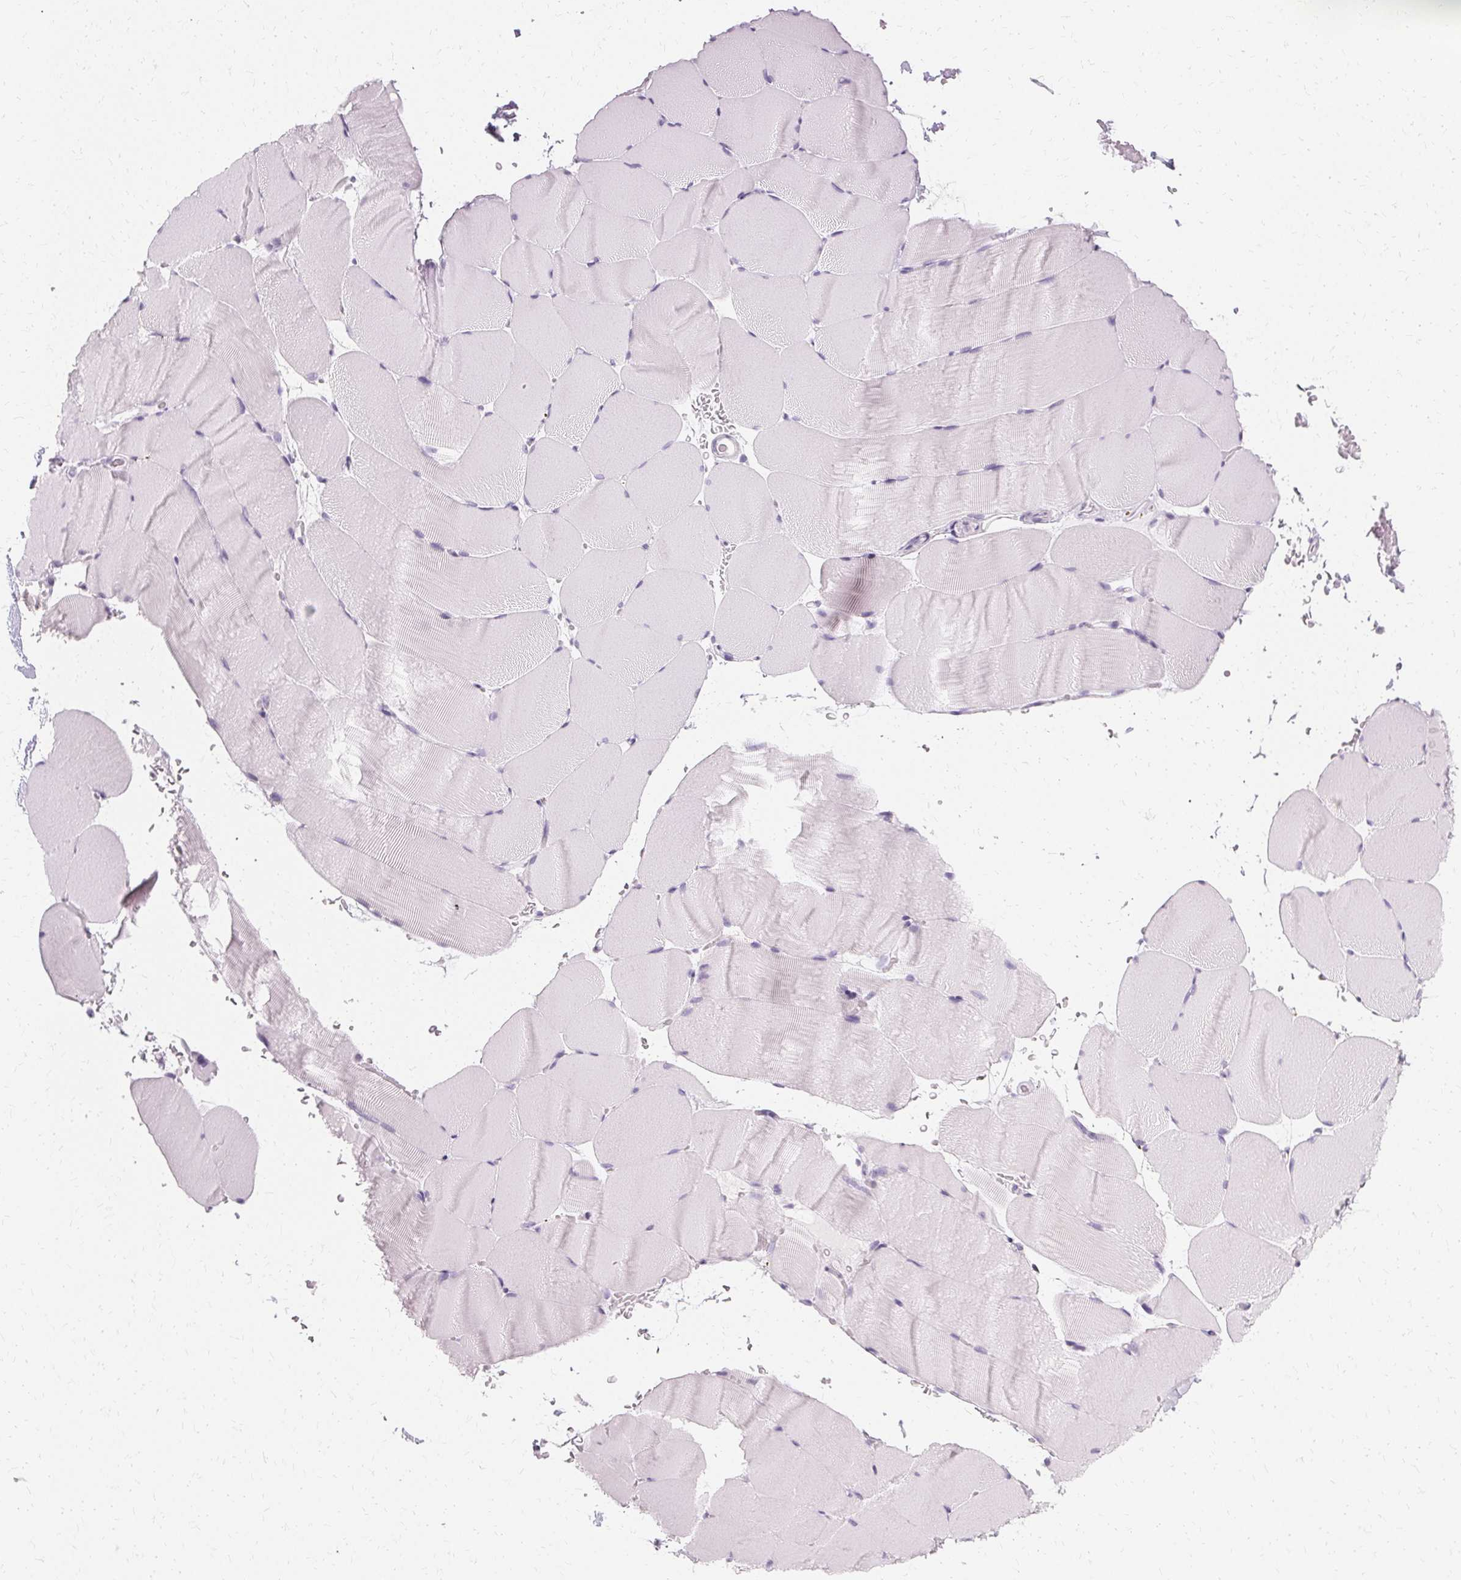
{"staining": {"intensity": "negative", "quantity": "none", "location": "none"}, "tissue": "skeletal muscle", "cell_type": "Myocytes", "image_type": "normal", "snomed": [{"axis": "morphology", "description": "Normal tissue, NOS"}, {"axis": "topography", "description": "Skeletal muscle"}], "caption": "Myocytes show no significant protein staining in benign skeletal muscle. (DAB (3,3'-diaminobenzidine) immunohistochemistry (IHC) with hematoxylin counter stain).", "gene": "KRT6A", "patient": {"sex": "female", "age": 37}}